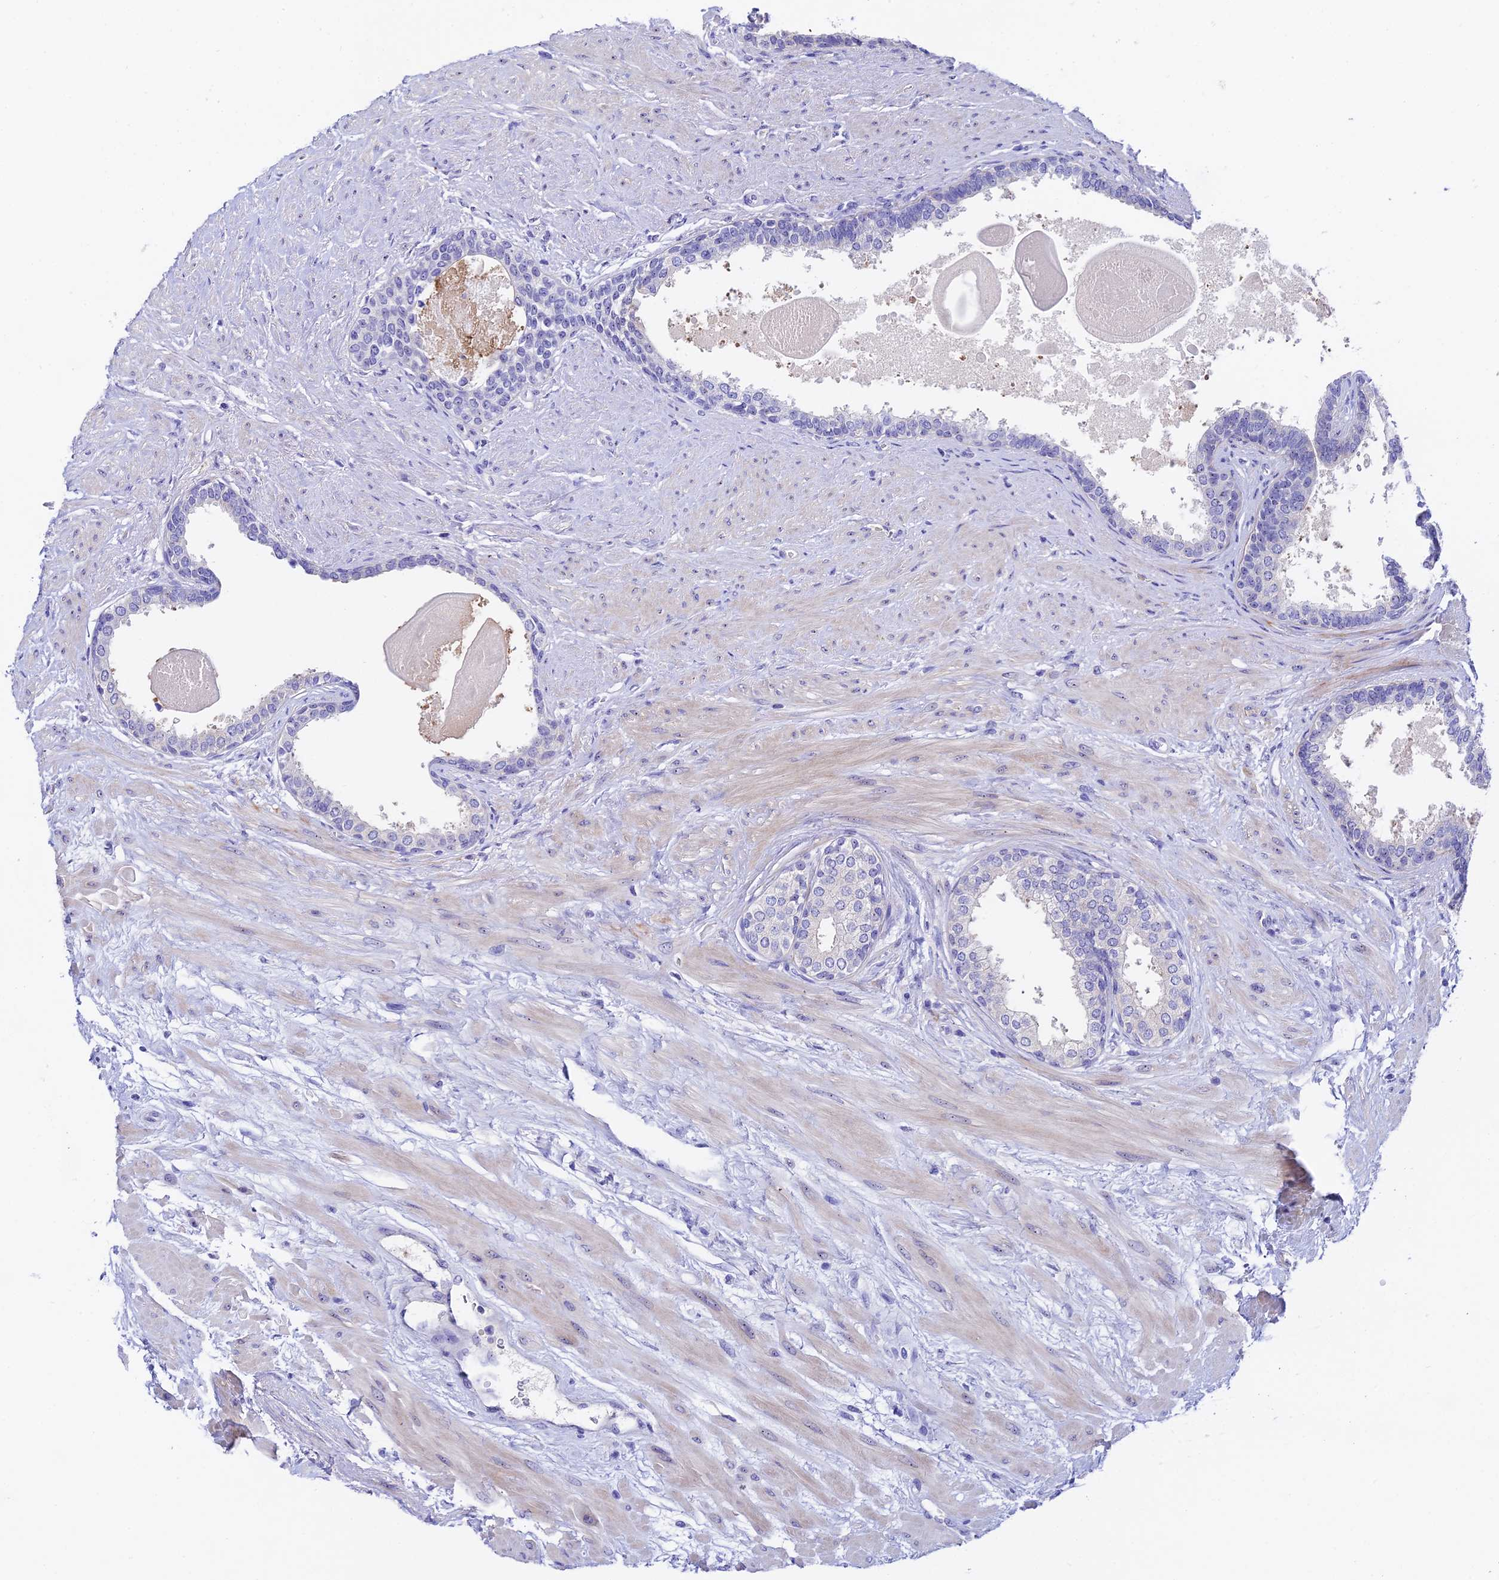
{"staining": {"intensity": "negative", "quantity": "none", "location": "none"}, "tissue": "prostate", "cell_type": "Glandular cells", "image_type": "normal", "snomed": [{"axis": "morphology", "description": "Normal tissue, NOS"}, {"axis": "topography", "description": "Prostate"}], "caption": "Immunohistochemistry (IHC) image of benign prostate: prostate stained with DAB shows no significant protein positivity in glandular cells. Nuclei are stained in blue.", "gene": "DUSP29", "patient": {"sex": "male", "age": 57}}